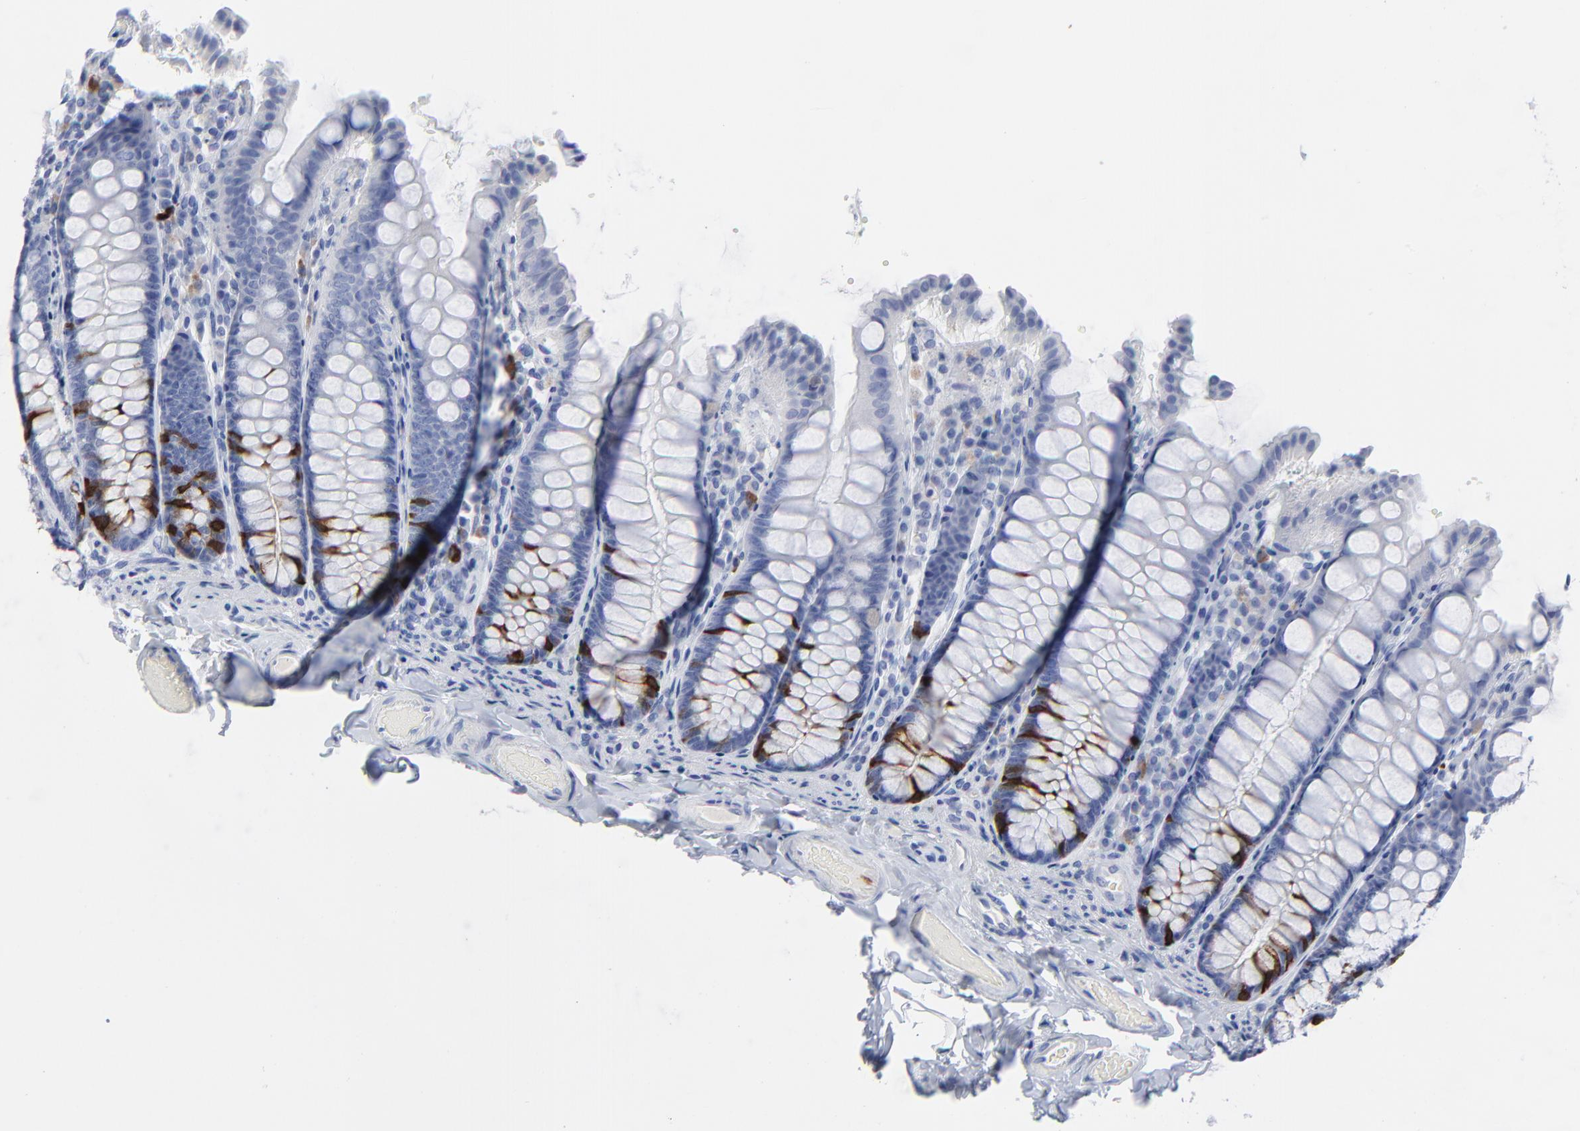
{"staining": {"intensity": "negative", "quantity": "none", "location": "none"}, "tissue": "colon", "cell_type": "Endothelial cells", "image_type": "normal", "snomed": [{"axis": "morphology", "description": "Normal tissue, NOS"}, {"axis": "topography", "description": "Colon"}], "caption": "Unremarkable colon was stained to show a protein in brown. There is no significant expression in endothelial cells. The staining was performed using DAB (3,3'-diaminobenzidine) to visualize the protein expression in brown, while the nuclei were stained in blue with hematoxylin (Magnification: 20x).", "gene": "CDK1", "patient": {"sex": "female", "age": 61}}